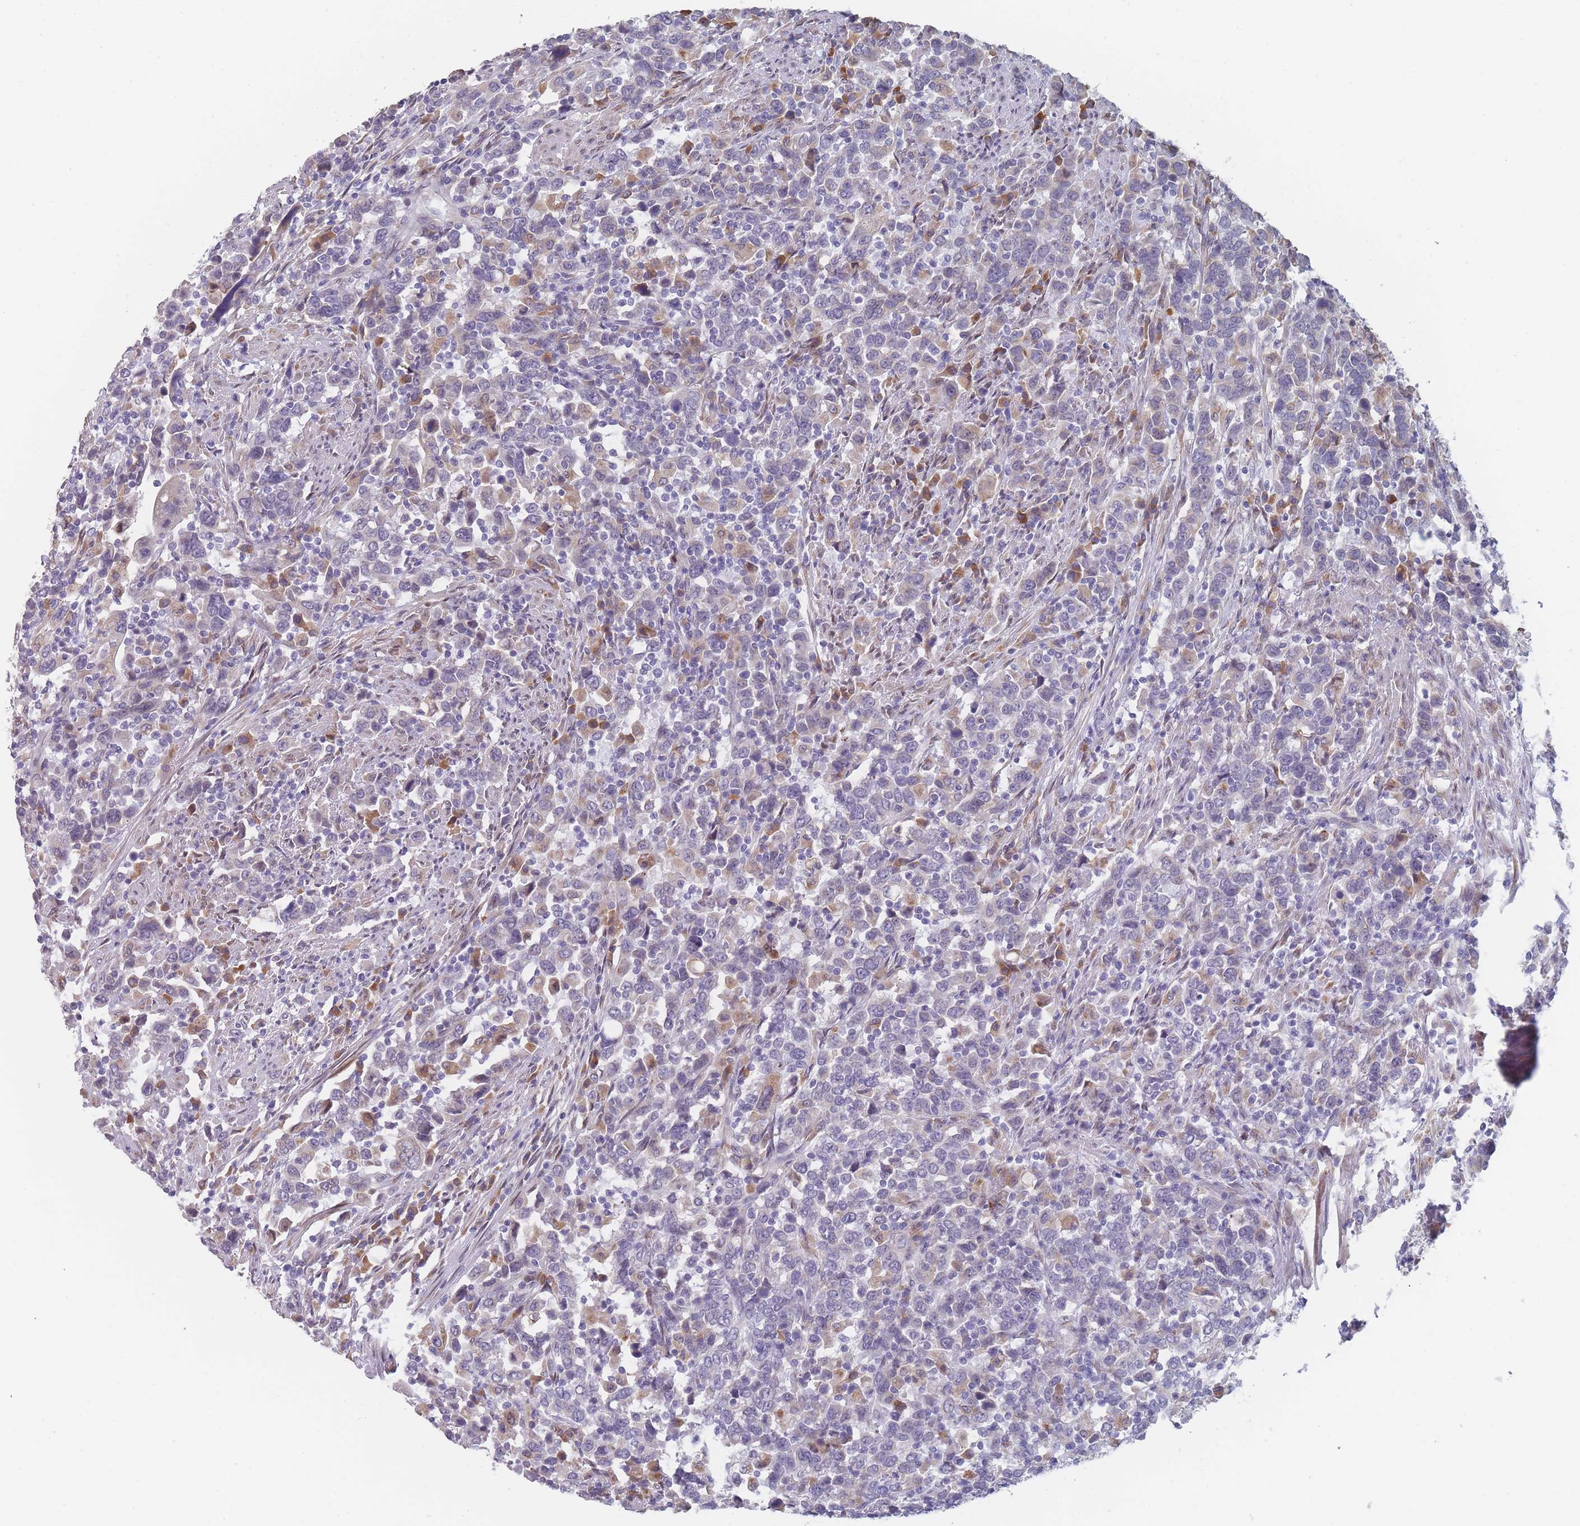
{"staining": {"intensity": "weak", "quantity": "<25%", "location": "cytoplasmic/membranous"}, "tissue": "urothelial cancer", "cell_type": "Tumor cells", "image_type": "cancer", "snomed": [{"axis": "morphology", "description": "Urothelial carcinoma, High grade"}, {"axis": "topography", "description": "Urinary bladder"}], "caption": "Photomicrograph shows no protein staining in tumor cells of urothelial carcinoma (high-grade) tissue.", "gene": "TMED10", "patient": {"sex": "male", "age": 61}}